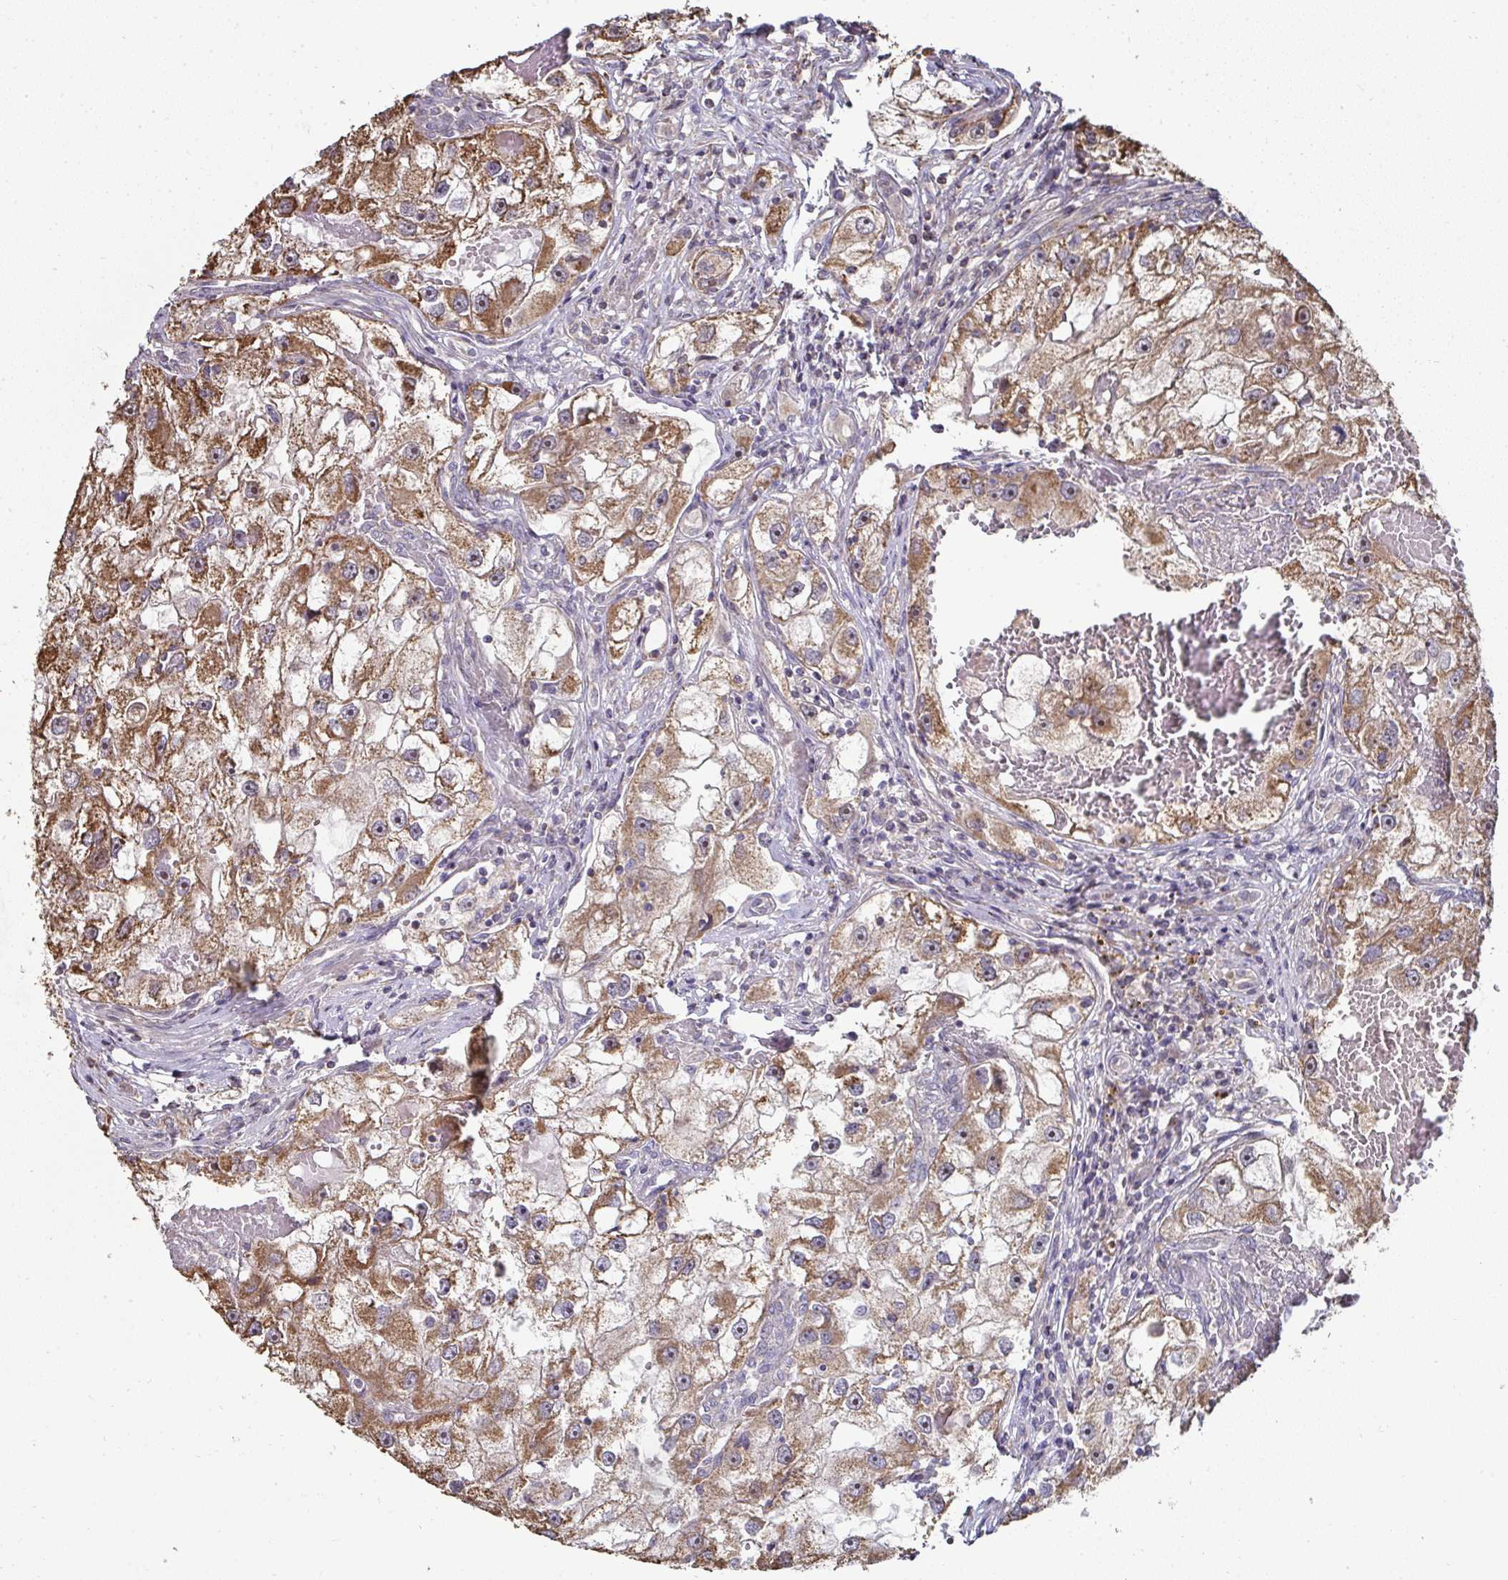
{"staining": {"intensity": "moderate", "quantity": ">75%", "location": "cytoplasmic/membranous"}, "tissue": "renal cancer", "cell_type": "Tumor cells", "image_type": "cancer", "snomed": [{"axis": "morphology", "description": "Adenocarcinoma, NOS"}, {"axis": "topography", "description": "Kidney"}], "caption": "Adenocarcinoma (renal) was stained to show a protein in brown. There is medium levels of moderate cytoplasmic/membranous expression in about >75% of tumor cells.", "gene": "AGTPBP1", "patient": {"sex": "male", "age": 63}}